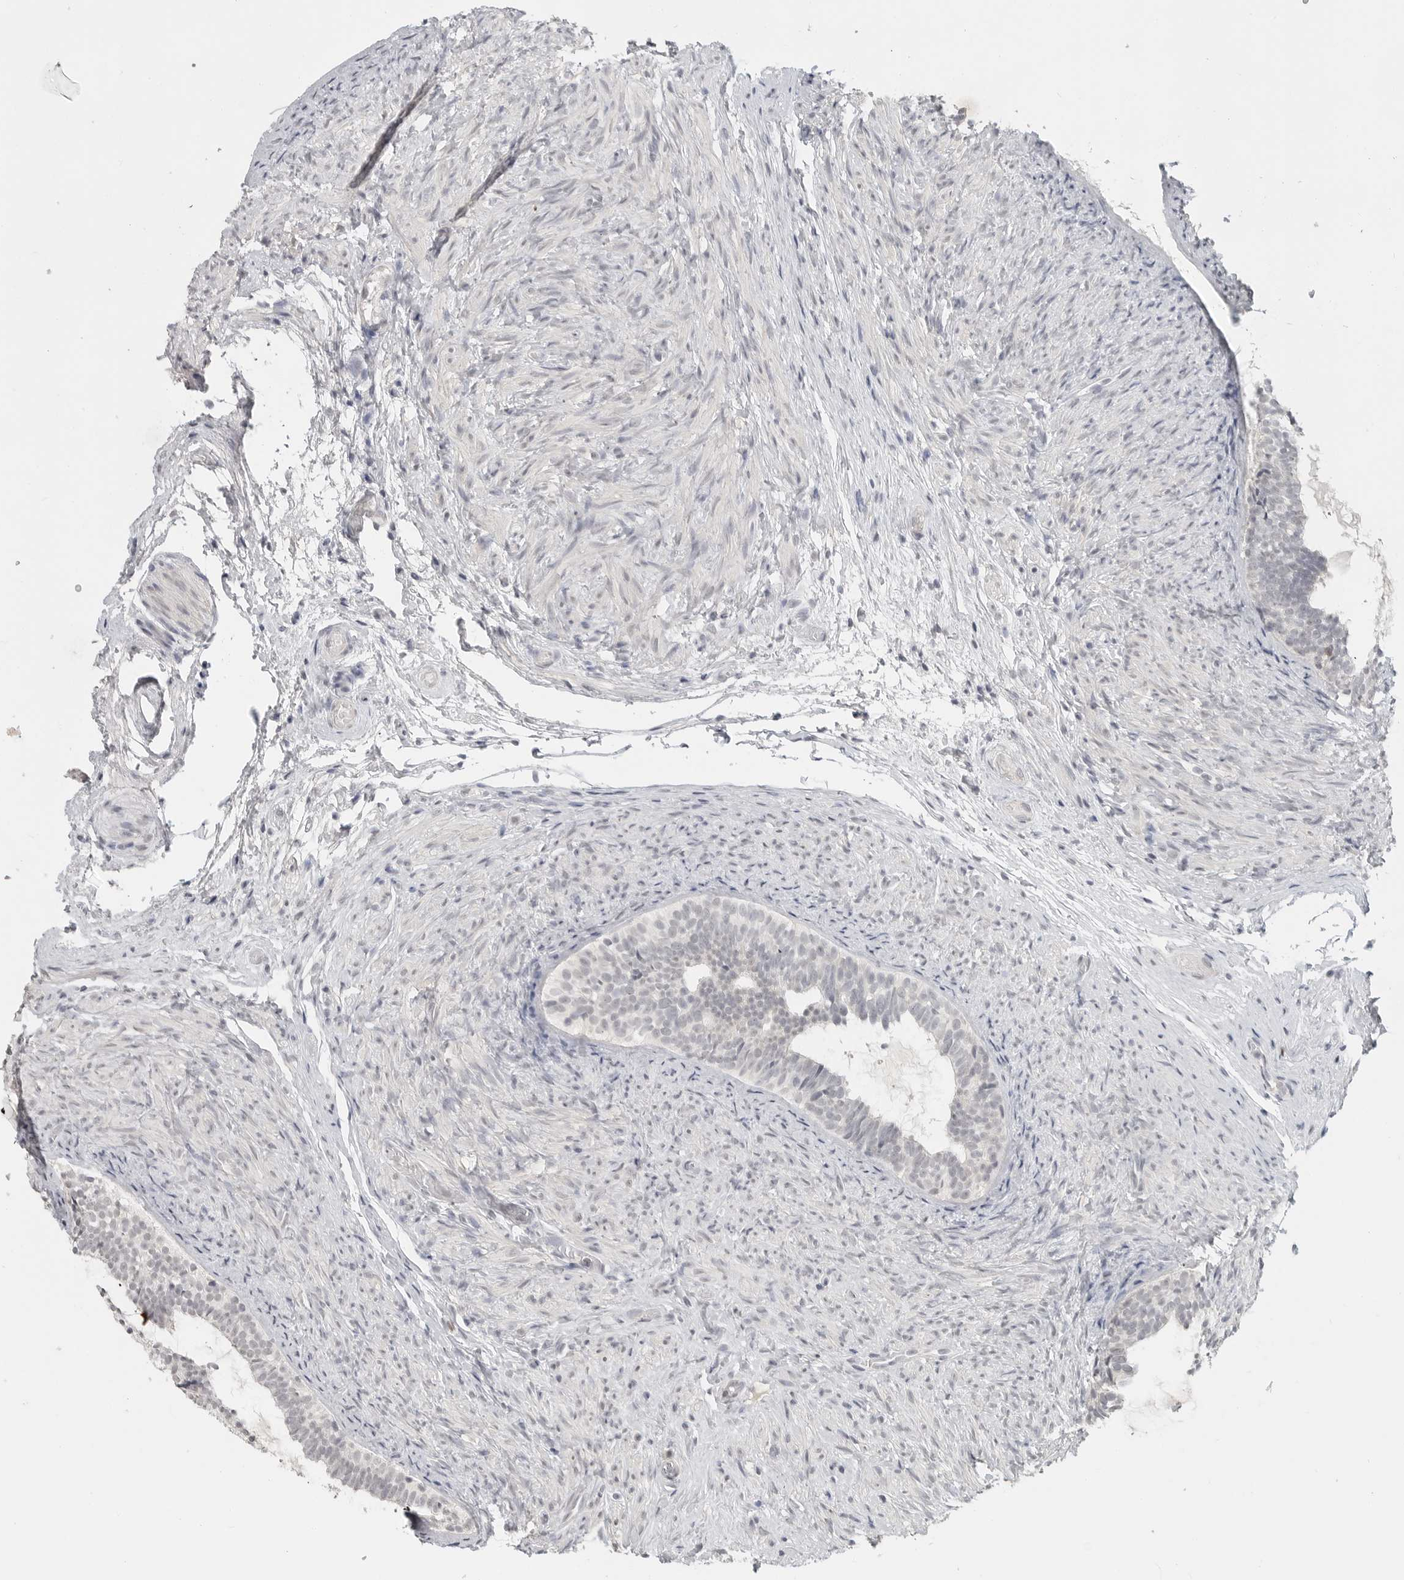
{"staining": {"intensity": "weak", "quantity": "<25%", "location": "cytoplasmic/membranous"}, "tissue": "epididymis", "cell_type": "Glandular cells", "image_type": "normal", "snomed": [{"axis": "morphology", "description": "Normal tissue, NOS"}, {"axis": "topography", "description": "Epididymis"}], "caption": "DAB immunohistochemical staining of normal human epididymis displays no significant expression in glandular cells. (Stains: DAB IHC with hematoxylin counter stain, Microscopy: brightfield microscopy at high magnification).", "gene": "FOXP3", "patient": {"sex": "male", "age": 5}}